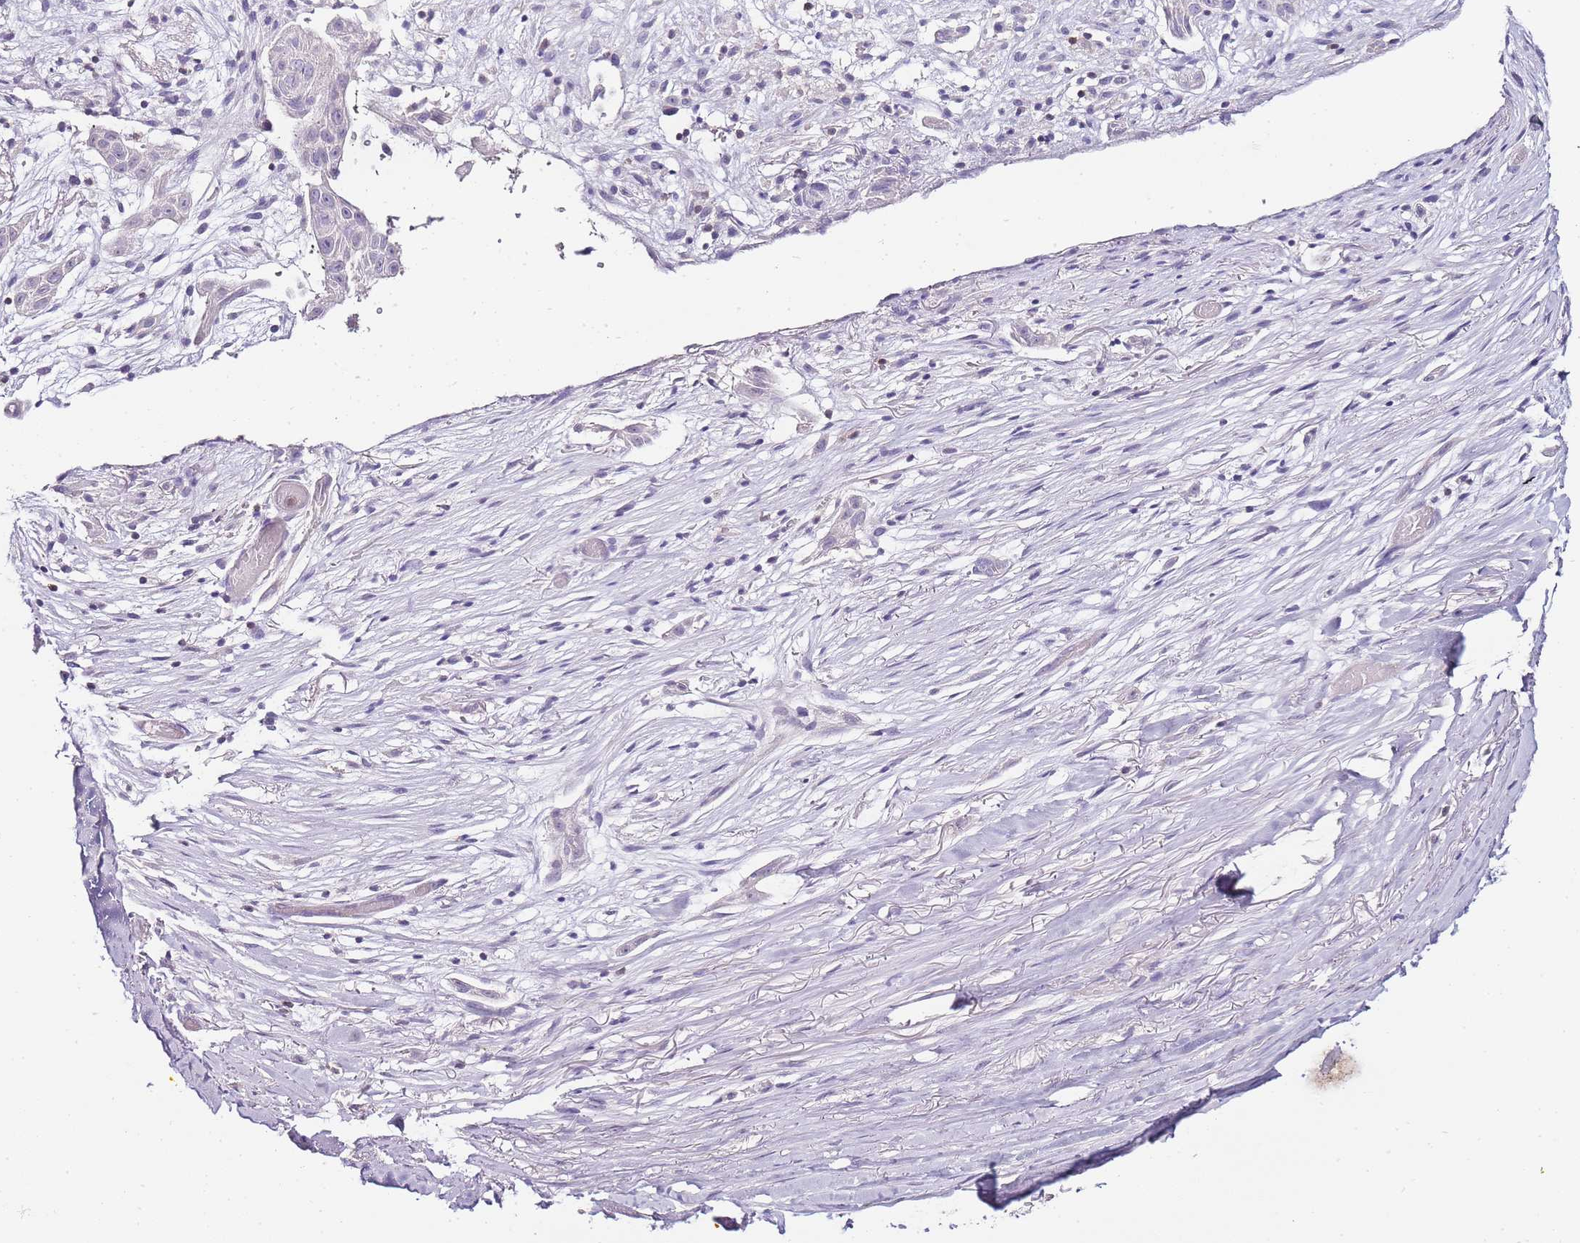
{"staining": {"intensity": "negative", "quantity": "none", "location": "none"}, "tissue": "adipose tissue", "cell_type": "Adipocytes", "image_type": "normal", "snomed": [{"axis": "morphology", "description": "Normal tissue, NOS"}, {"axis": "morphology", "description": "Basal cell carcinoma"}, {"axis": "topography", "description": "Skin"}], "caption": "The immunohistochemistry (IHC) histopathology image has no significant expression in adipocytes of adipose tissue.", "gene": "ZBP1", "patient": {"sex": "female", "age": 89}}